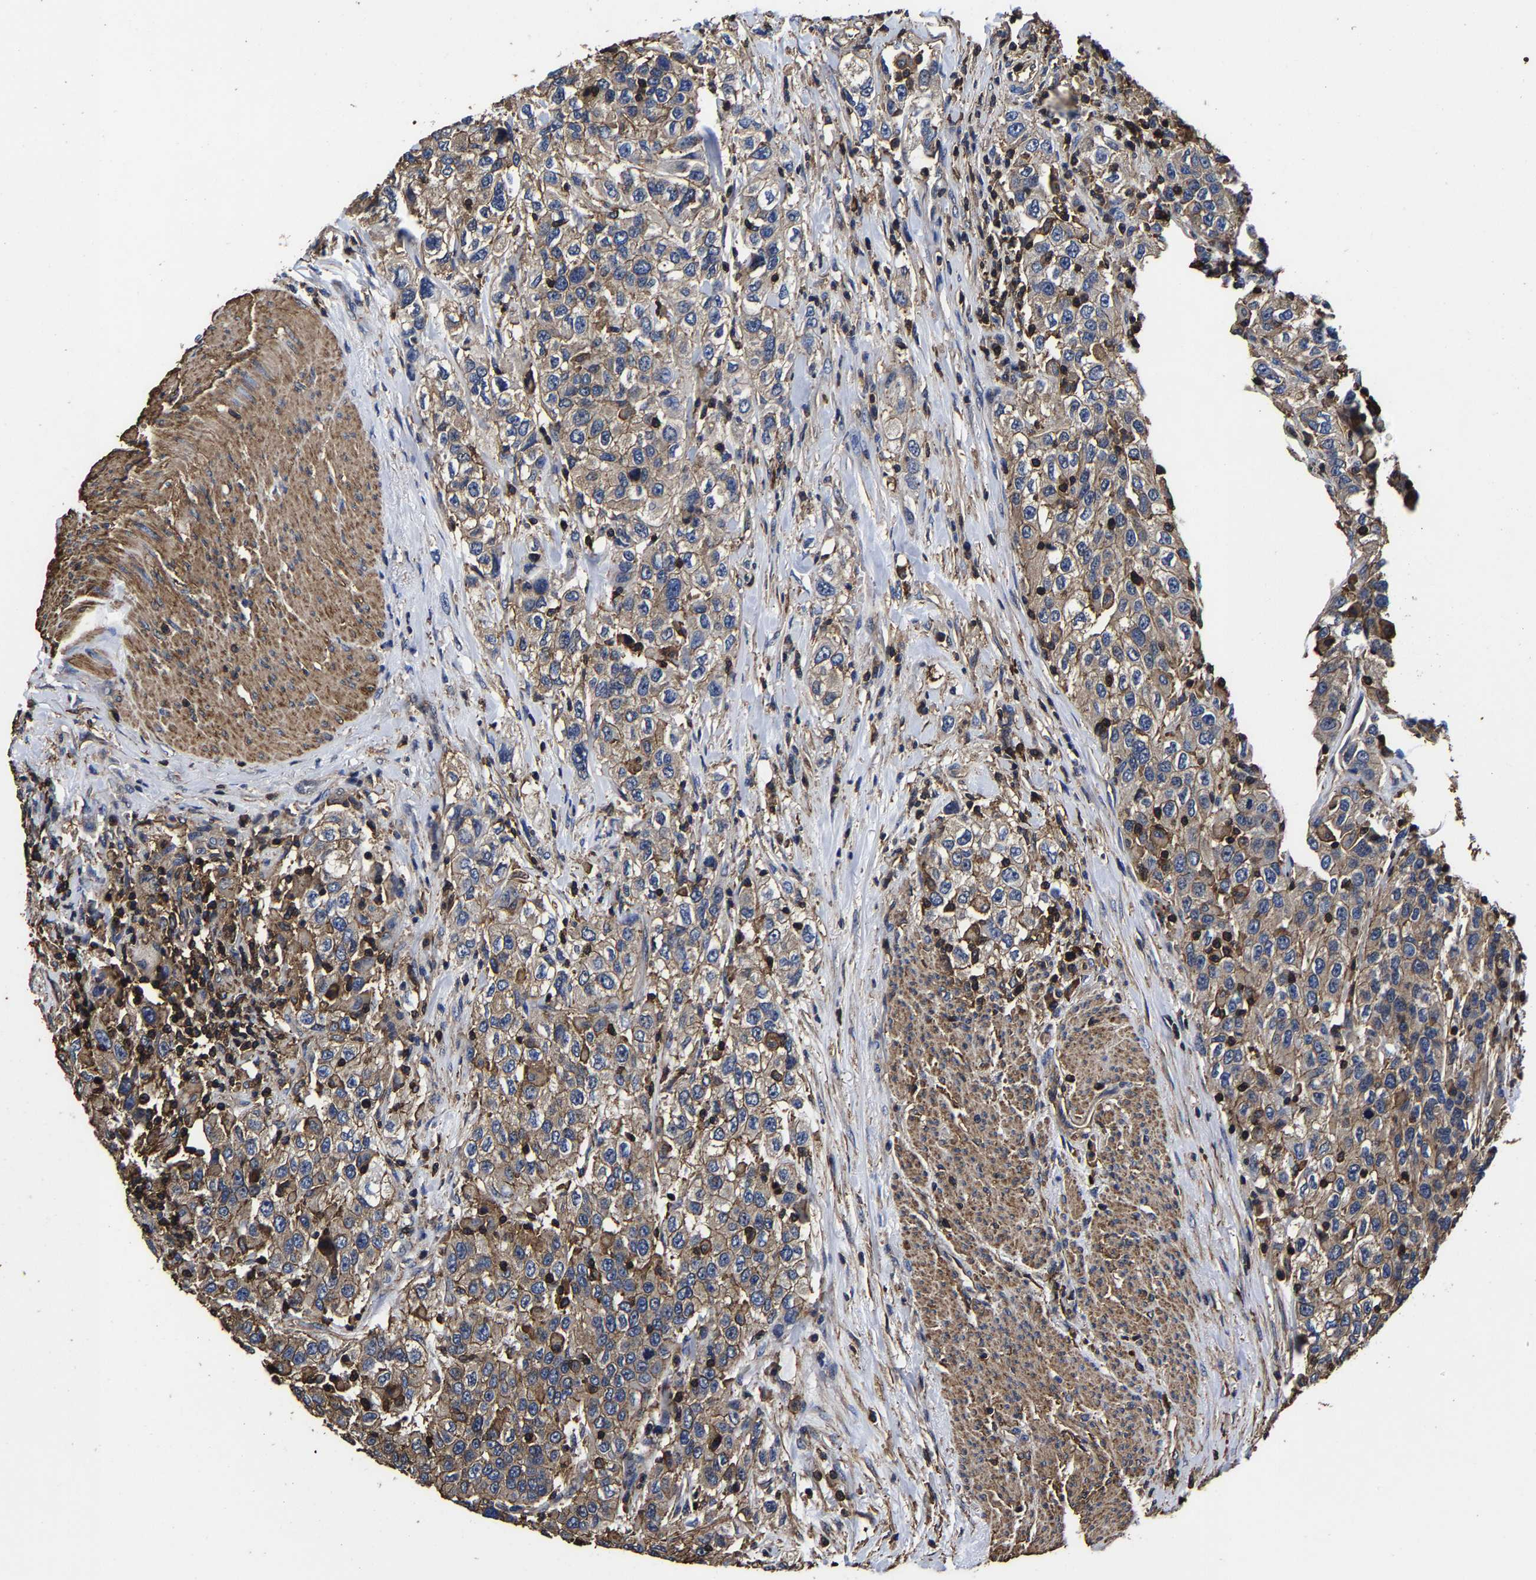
{"staining": {"intensity": "moderate", "quantity": ">75%", "location": "cytoplasmic/membranous"}, "tissue": "urothelial cancer", "cell_type": "Tumor cells", "image_type": "cancer", "snomed": [{"axis": "morphology", "description": "Urothelial carcinoma, High grade"}, {"axis": "topography", "description": "Urinary bladder"}], "caption": "A medium amount of moderate cytoplasmic/membranous positivity is seen in about >75% of tumor cells in high-grade urothelial carcinoma tissue. Immunohistochemistry (ihc) stains the protein in brown and the nuclei are stained blue.", "gene": "SSH3", "patient": {"sex": "female", "age": 80}}